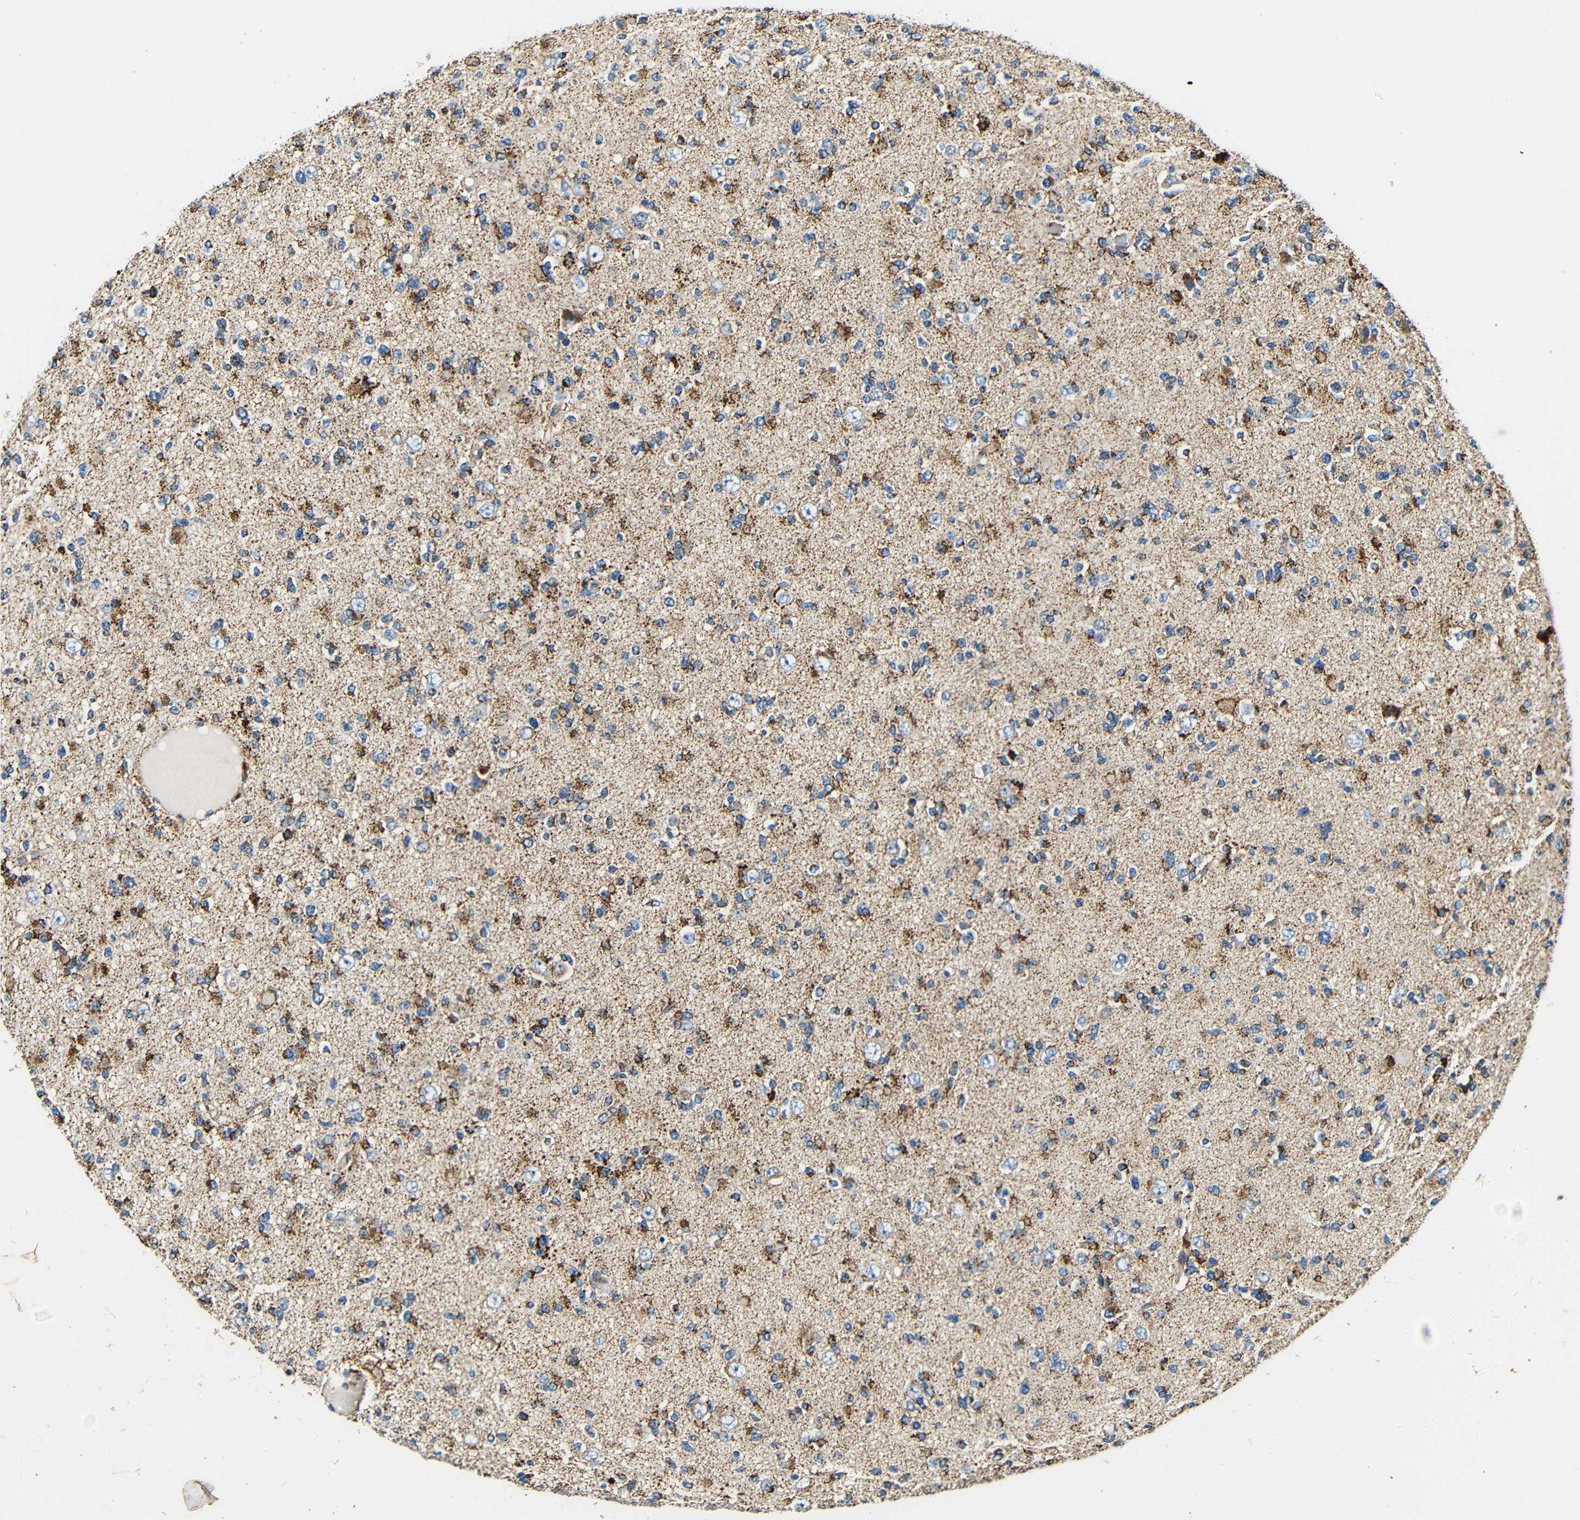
{"staining": {"intensity": "moderate", "quantity": "25%-75%", "location": "cytoplasmic/membranous"}, "tissue": "glioma", "cell_type": "Tumor cells", "image_type": "cancer", "snomed": [{"axis": "morphology", "description": "Glioma, malignant, Low grade"}, {"axis": "topography", "description": "Brain"}], "caption": "IHC micrograph of low-grade glioma (malignant) stained for a protein (brown), which reveals medium levels of moderate cytoplasmic/membranous positivity in approximately 25%-75% of tumor cells.", "gene": "GALNT18", "patient": {"sex": "female", "age": 22}}